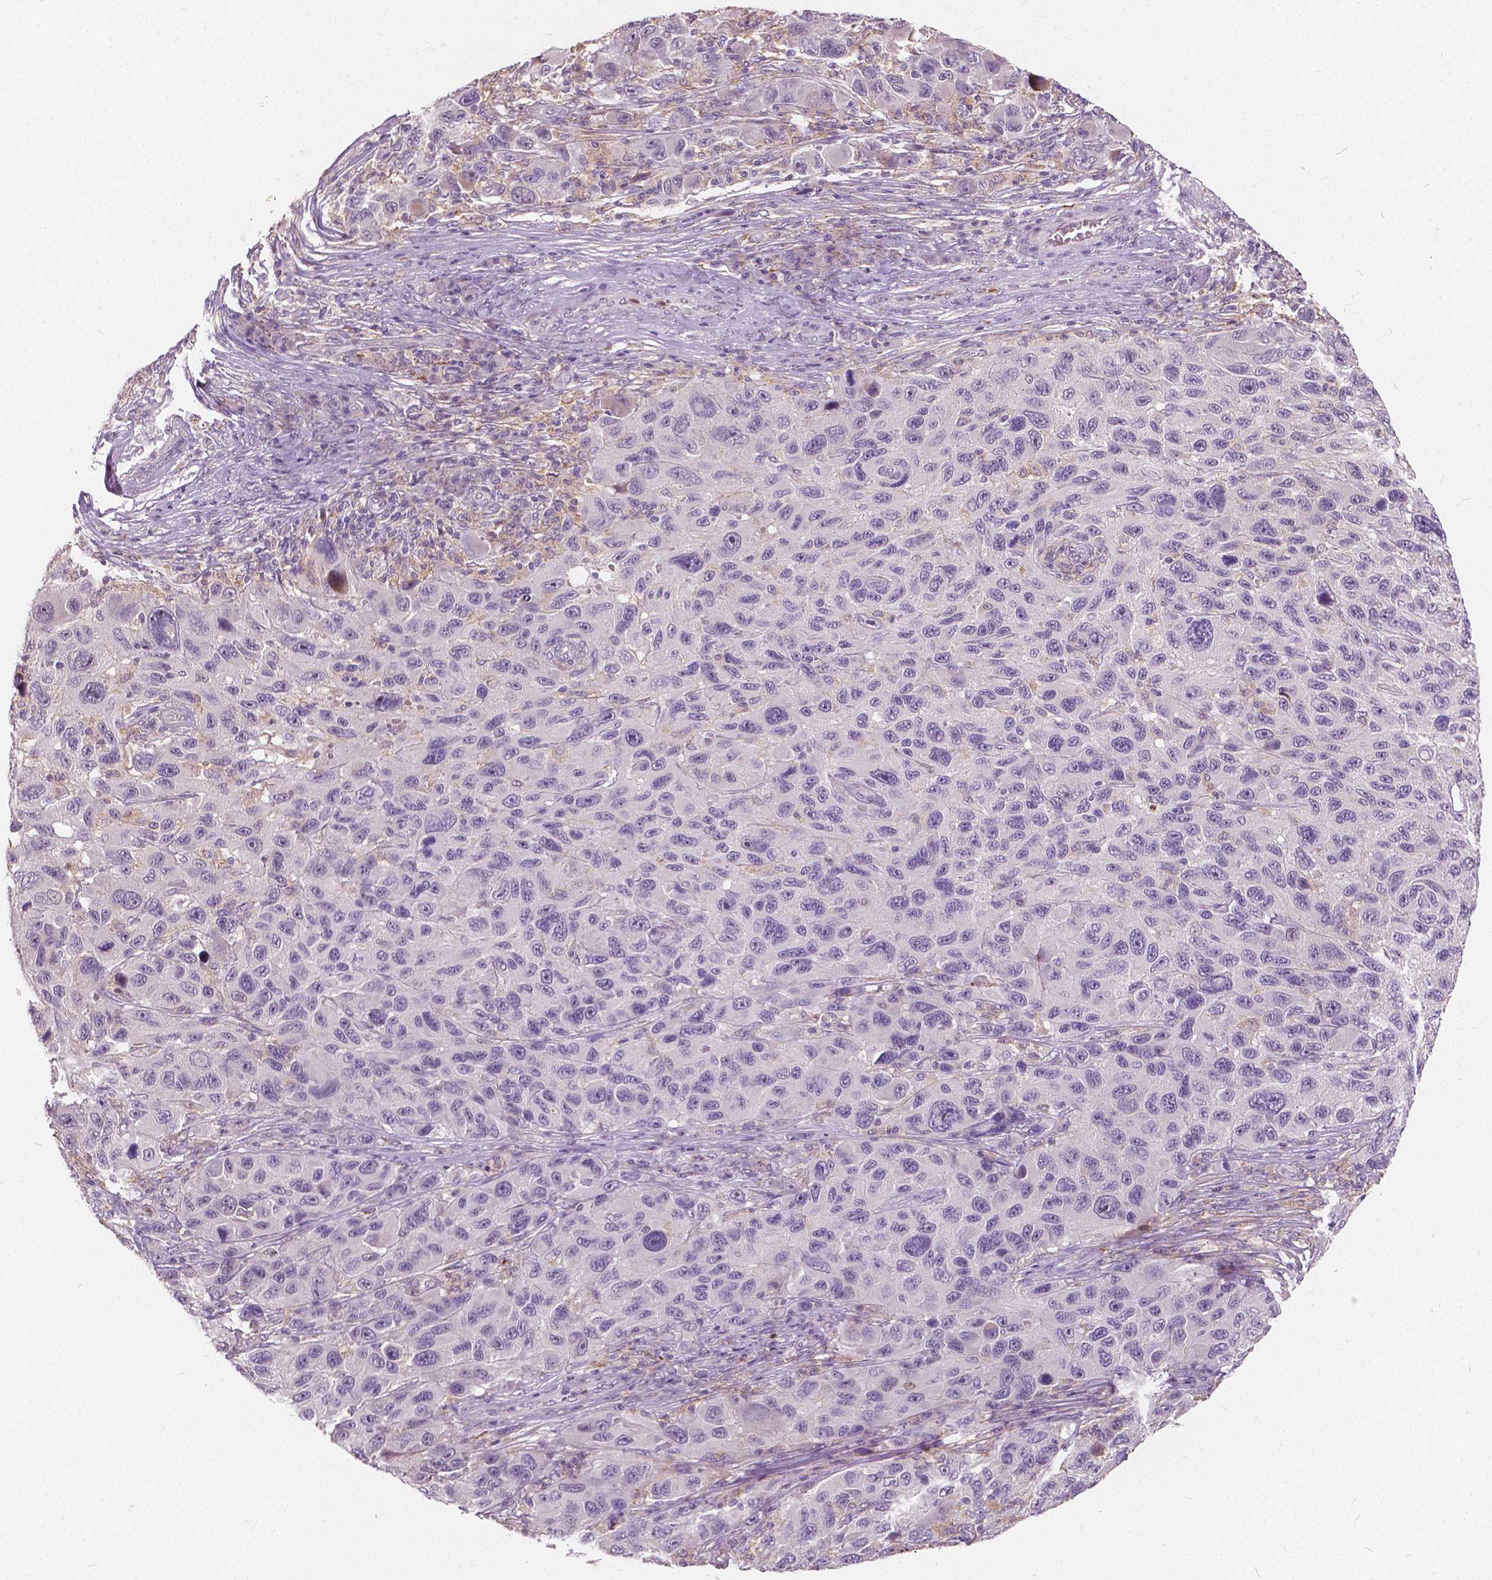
{"staining": {"intensity": "negative", "quantity": "none", "location": "none"}, "tissue": "melanoma", "cell_type": "Tumor cells", "image_type": "cancer", "snomed": [{"axis": "morphology", "description": "Malignant melanoma, NOS"}, {"axis": "topography", "description": "Skin"}], "caption": "Immunohistochemistry micrograph of neoplastic tissue: human melanoma stained with DAB displays no significant protein staining in tumor cells.", "gene": "DLX6", "patient": {"sex": "male", "age": 53}}